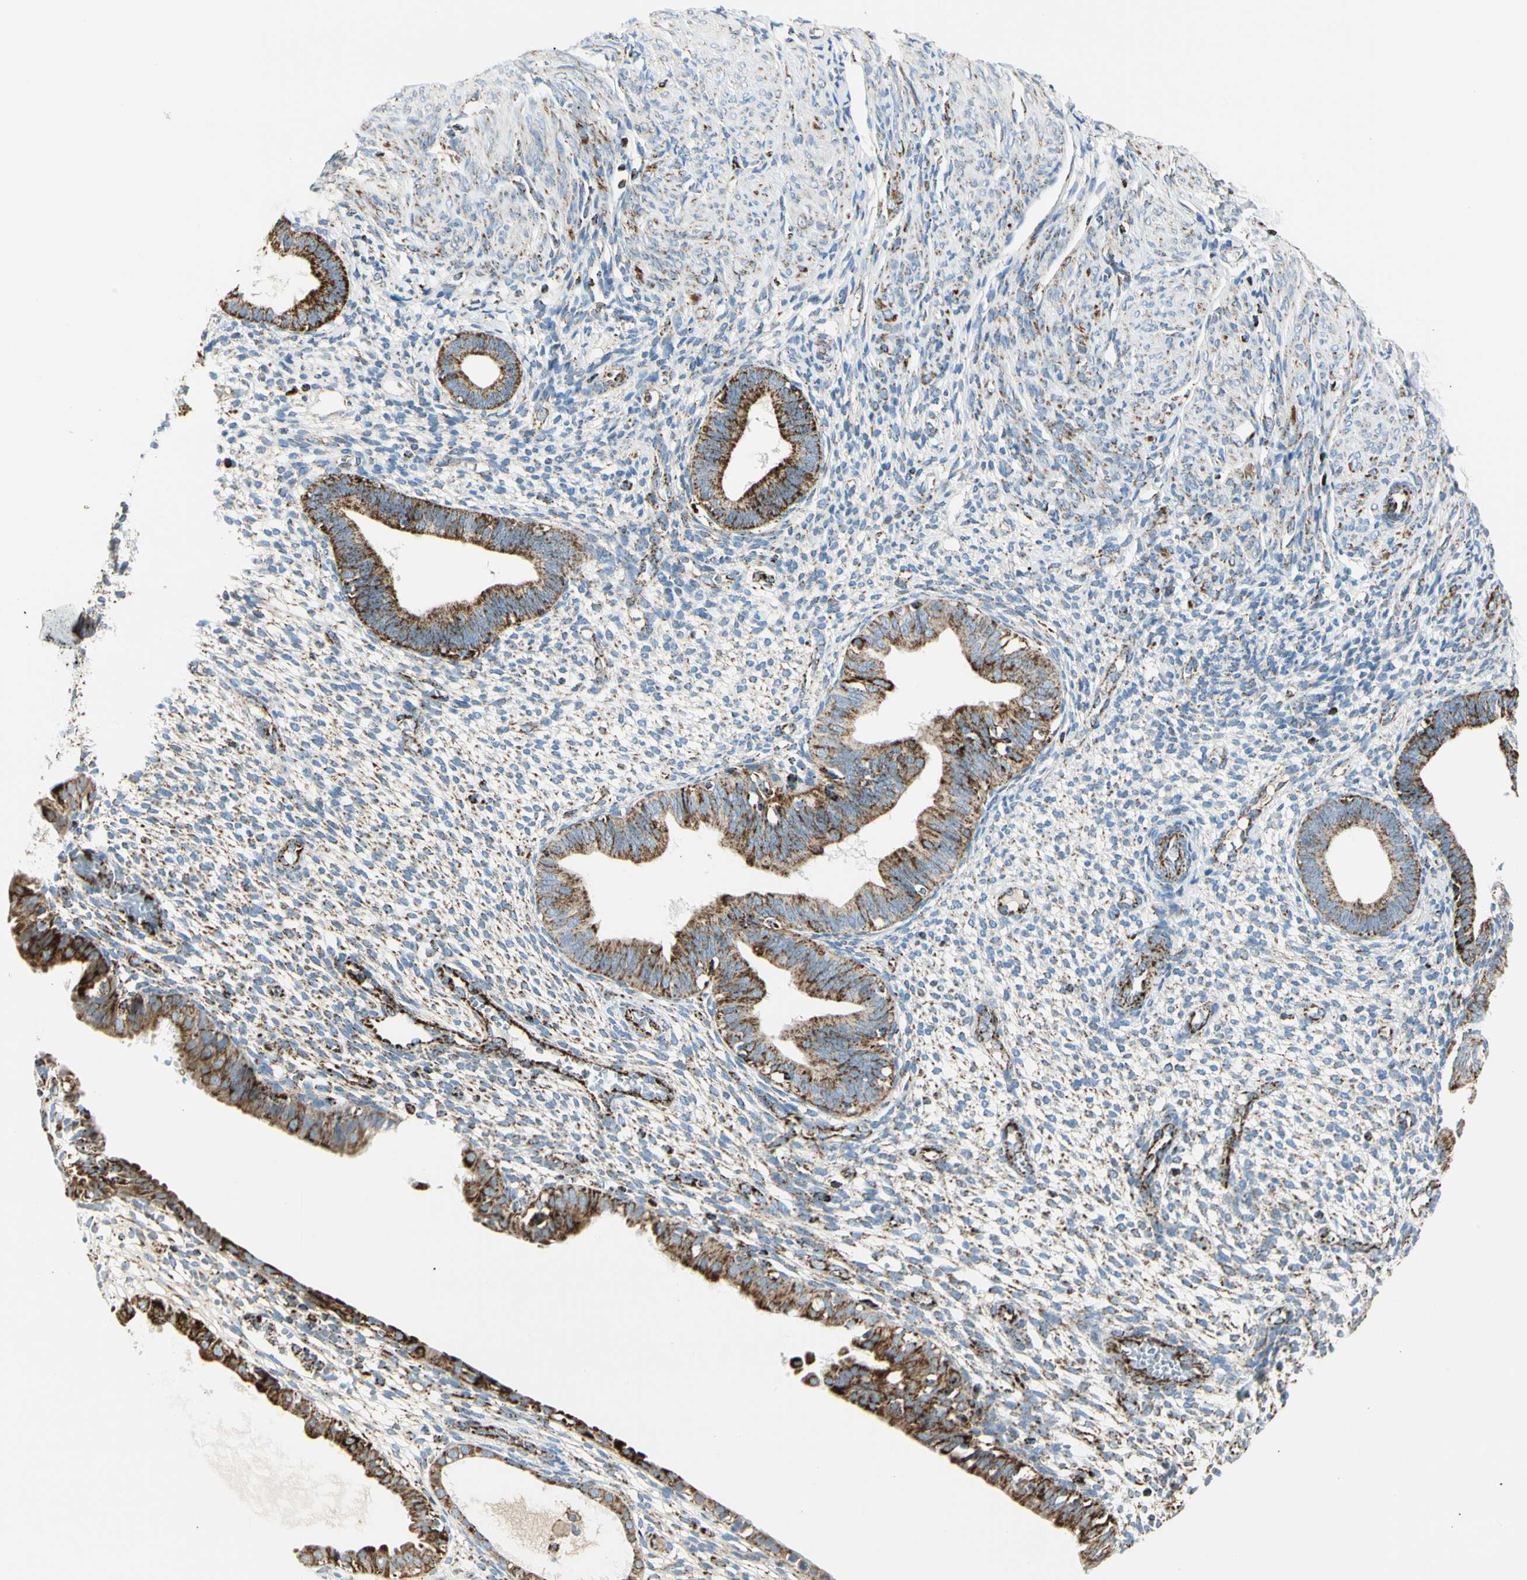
{"staining": {"intensity": "moderate", "quantity": ">75%", "location": "cytoplasmic/membranous"}, "tissue": "endometrium", "cell_type": "Cells in endometrial stroma", "image_type": "normal", "snomed": [{"axis": "morphology", "description": "Normal tissue, NOS"}, {"axis": "topography", "description": "Endometrium"}], "caption": "This photomicrograph displays immunohistochemistry (IHC) staining of unremarkable human endometrium, with medium moderate cytoplasmic/membranous expression in approximately >75% of cells in endometrial stroma.", "gene": "ME2", "patient": {"sex": "female", "age": 61}}